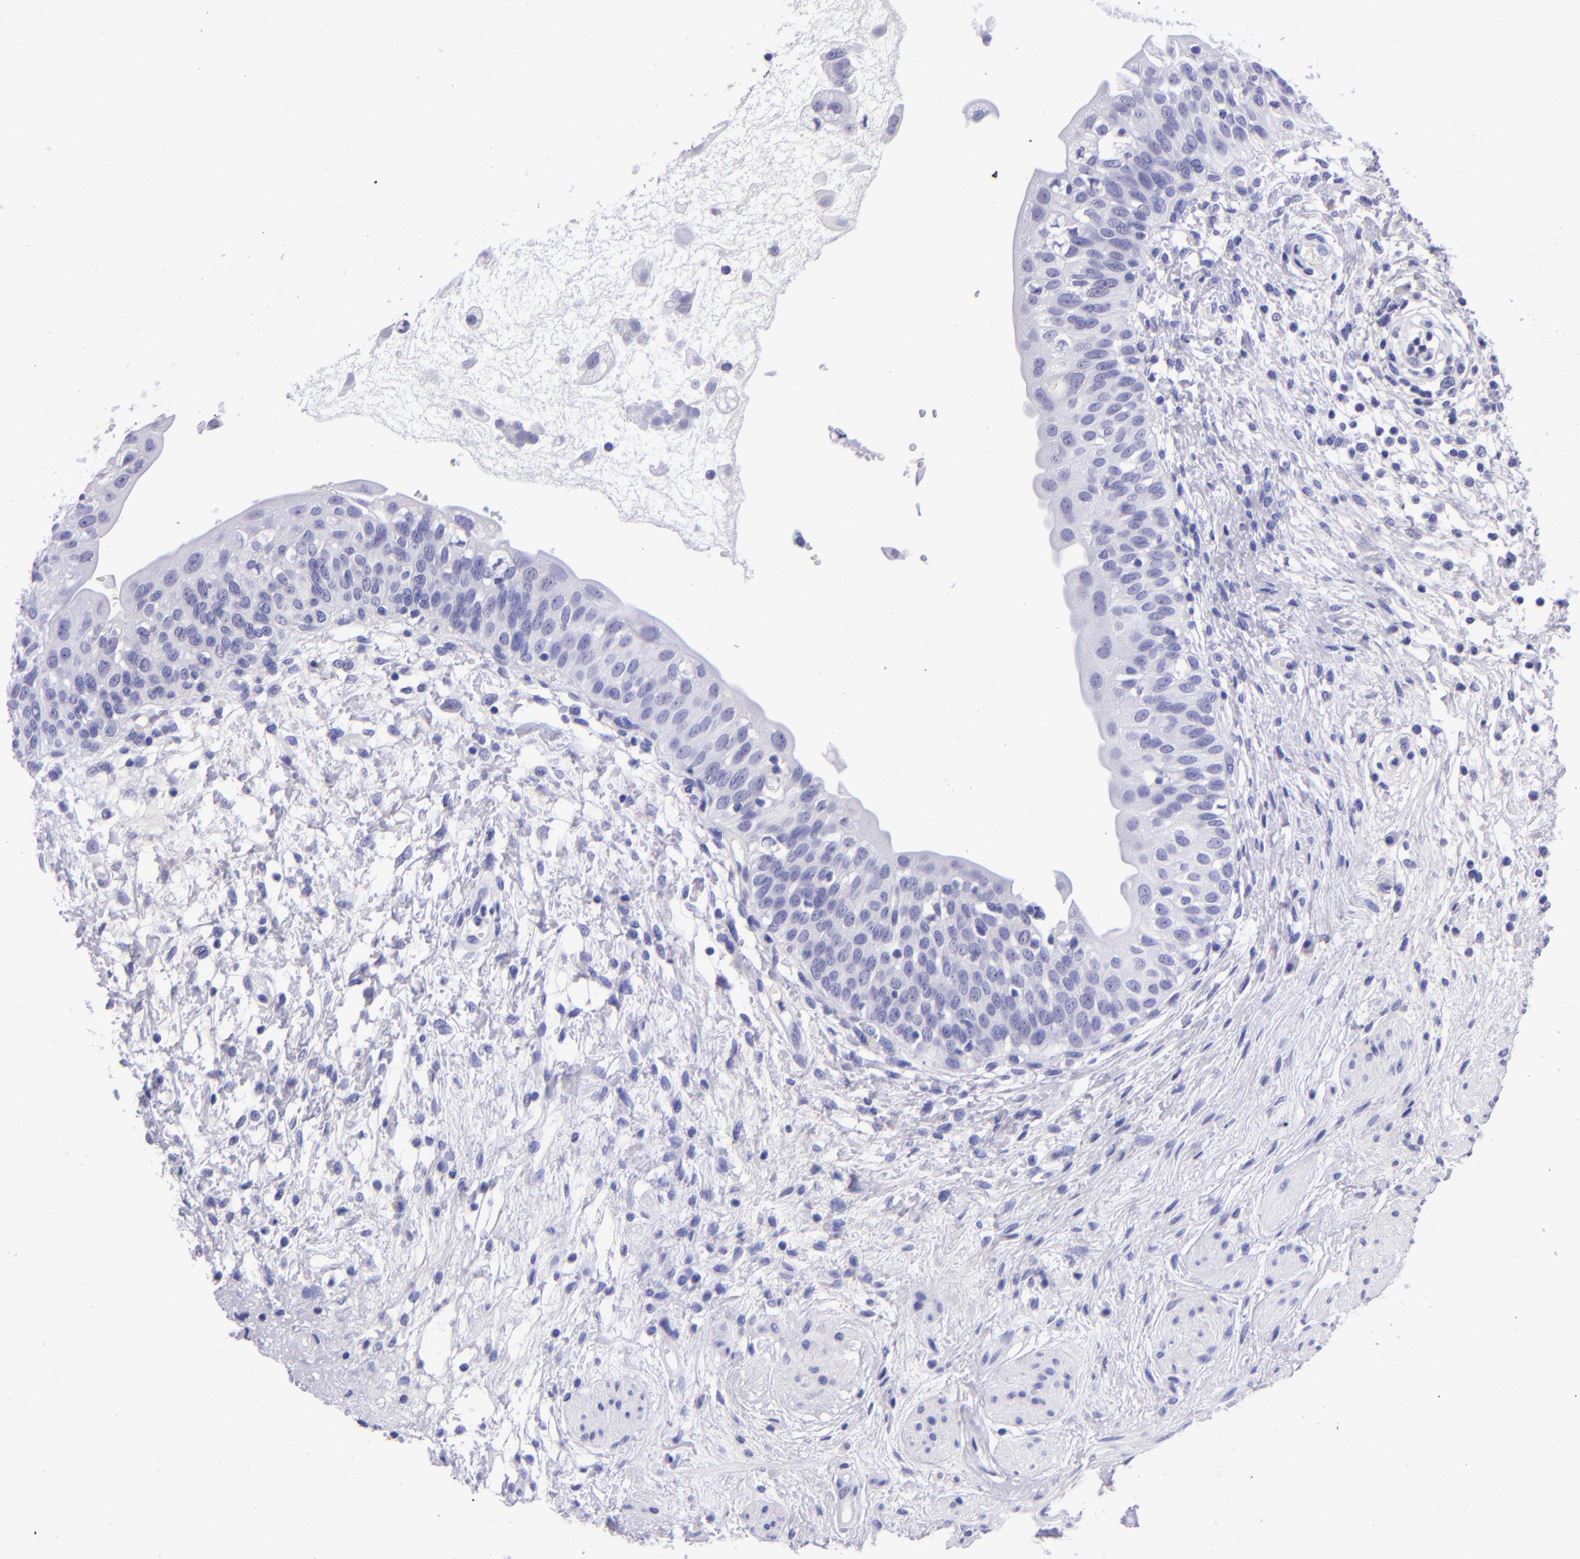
{"staining": {"intensity": "negative", "quantity": "none", "location": "none"}, "tissue": "urinary bladder", "cell_type": "Urothelial cells", "image_type": "normal", "snomed": [{"axis": "morphology", "description": "Normal tissue, NOS"}, {"axis": "topography", "description": "Urinary bladder"}], "caption": "Urinary bladder stained for a protein using immunohistochemistry reveals no positivity urothelial cells.", "gene": "TYRP1", "patient": {"sex": "female", "age": 55}}